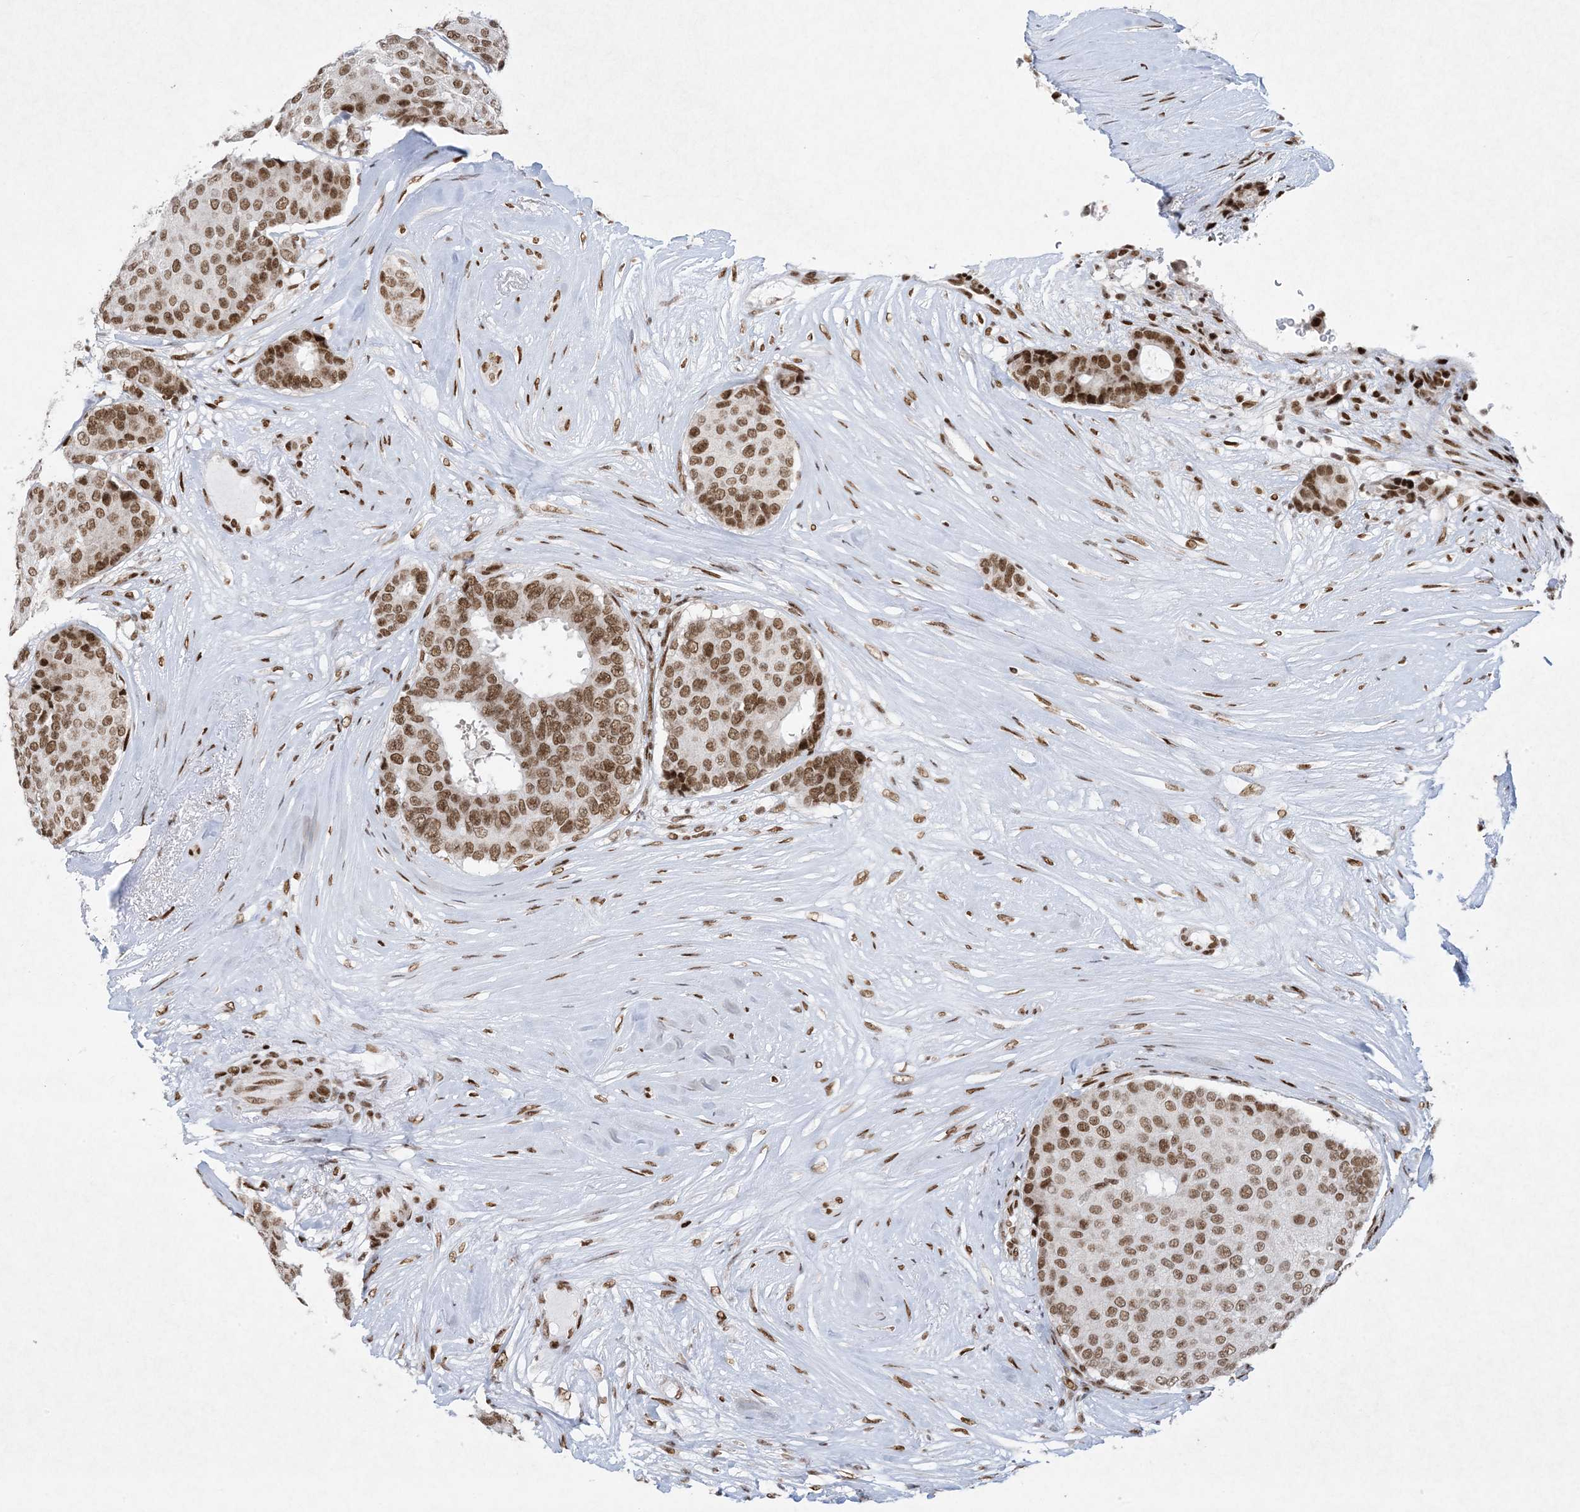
{"staining": {"intensity": "moderate", "quantity": ">75%", "location": "nuclear"}, "tissue": "breast cancer", "cell_type": "Tumor cells", "image_type": "cancer", "snomed": [{"axis": "morphology", "description": "Duct carcinoma"}, {"axis": "topography", "description": "Breast"}], "caption": "This is an image of immunohistochemistry staining of breast cancer, which shows moderate staining in the nuclear of tumor cells.", "gene": "PKNOX2", "patient": {"sex": "female", "age": 75}}